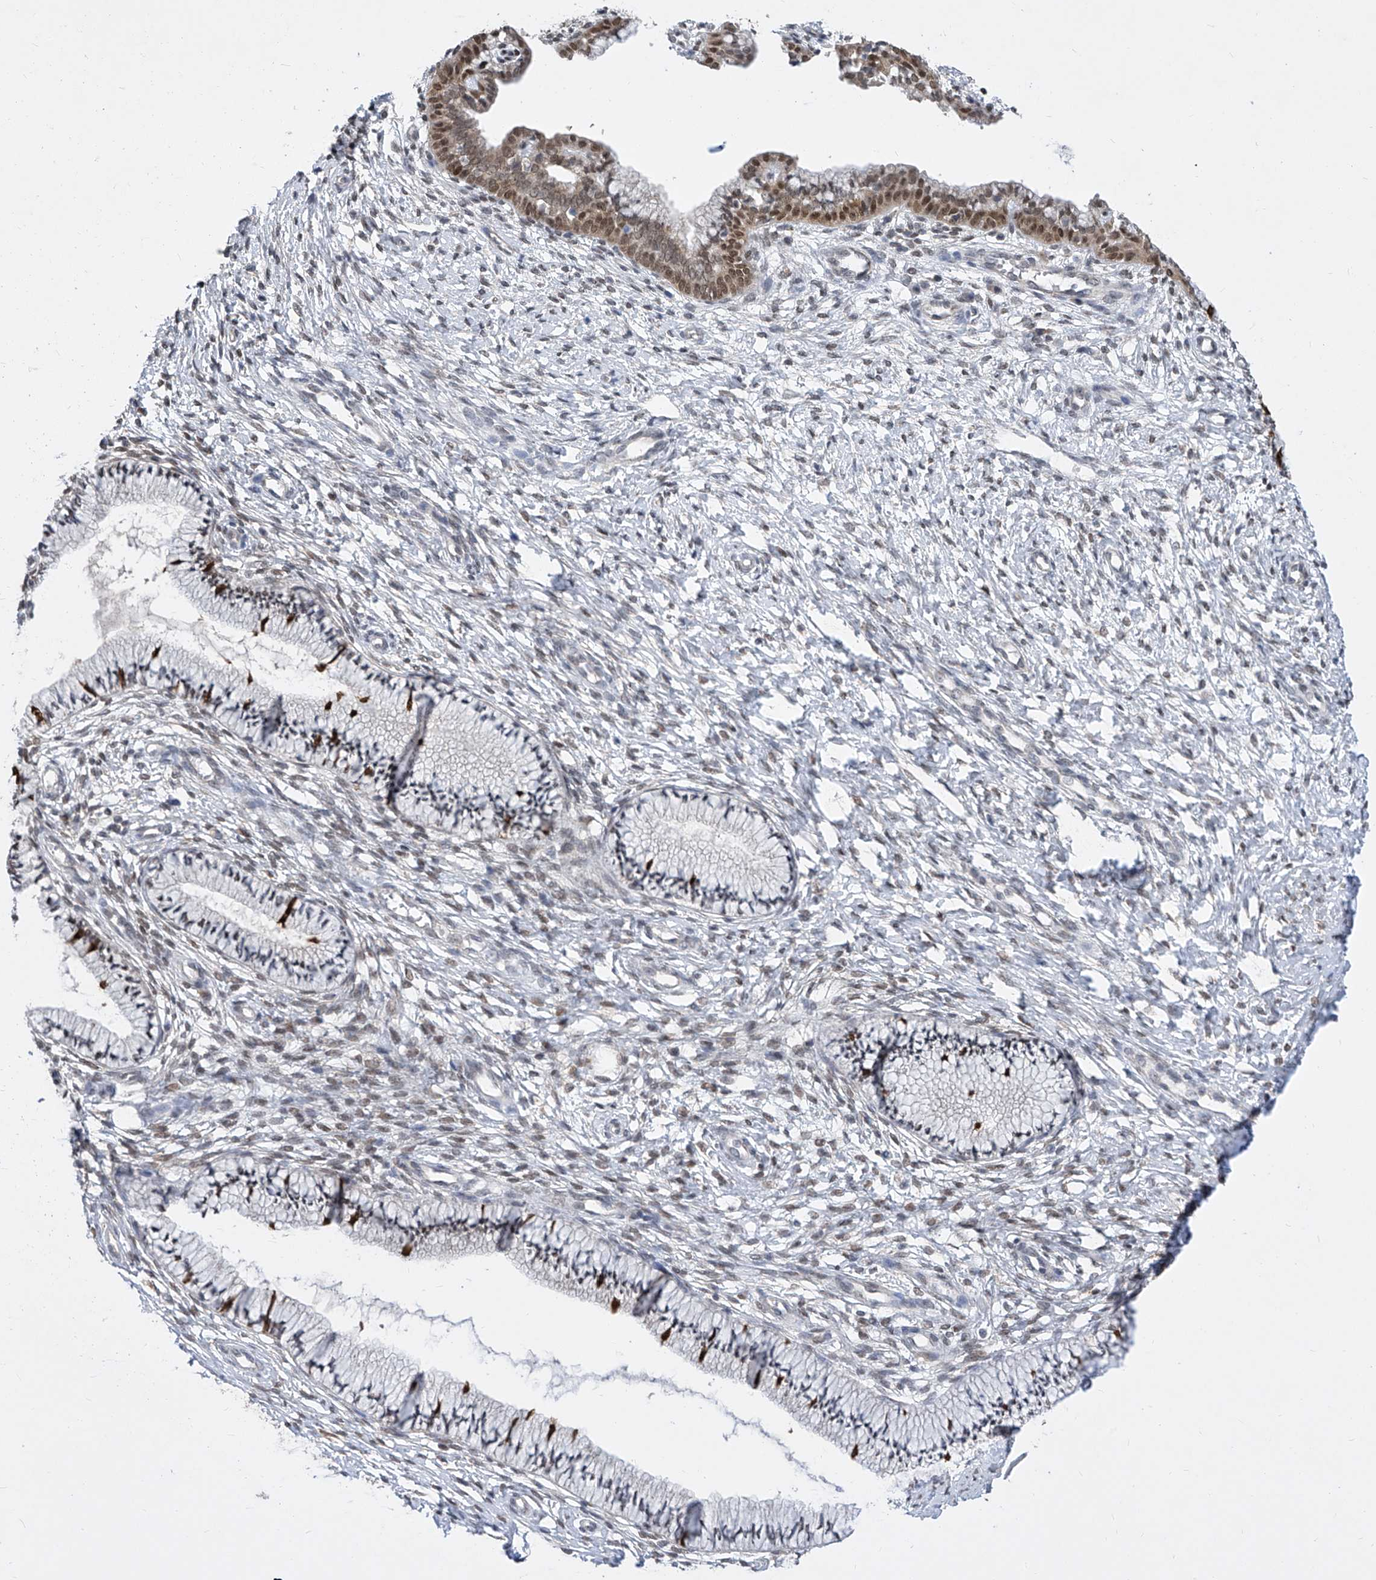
{"staining": {"intensity": "strong", "quantity": "<25%", "location": "cytoplasmic/membranous,nuclear"}, "tissue": "cervix", "cell_type": "Glandular cells", "image_type": "normal", "snomed": [{"axis": "morphology", "description": "Normal tissue, NOS"}, {"axis": "topography", "description": "Cervix"}], "caption": "An image showing strong cytoplasmic/membranous,nuclear staining in about <25% of glandular cells in normal cervix, as visualized by brown immunohistochemical staining.", "gene": "CETN1", "patient": {"sex": "female", "age": 36}}